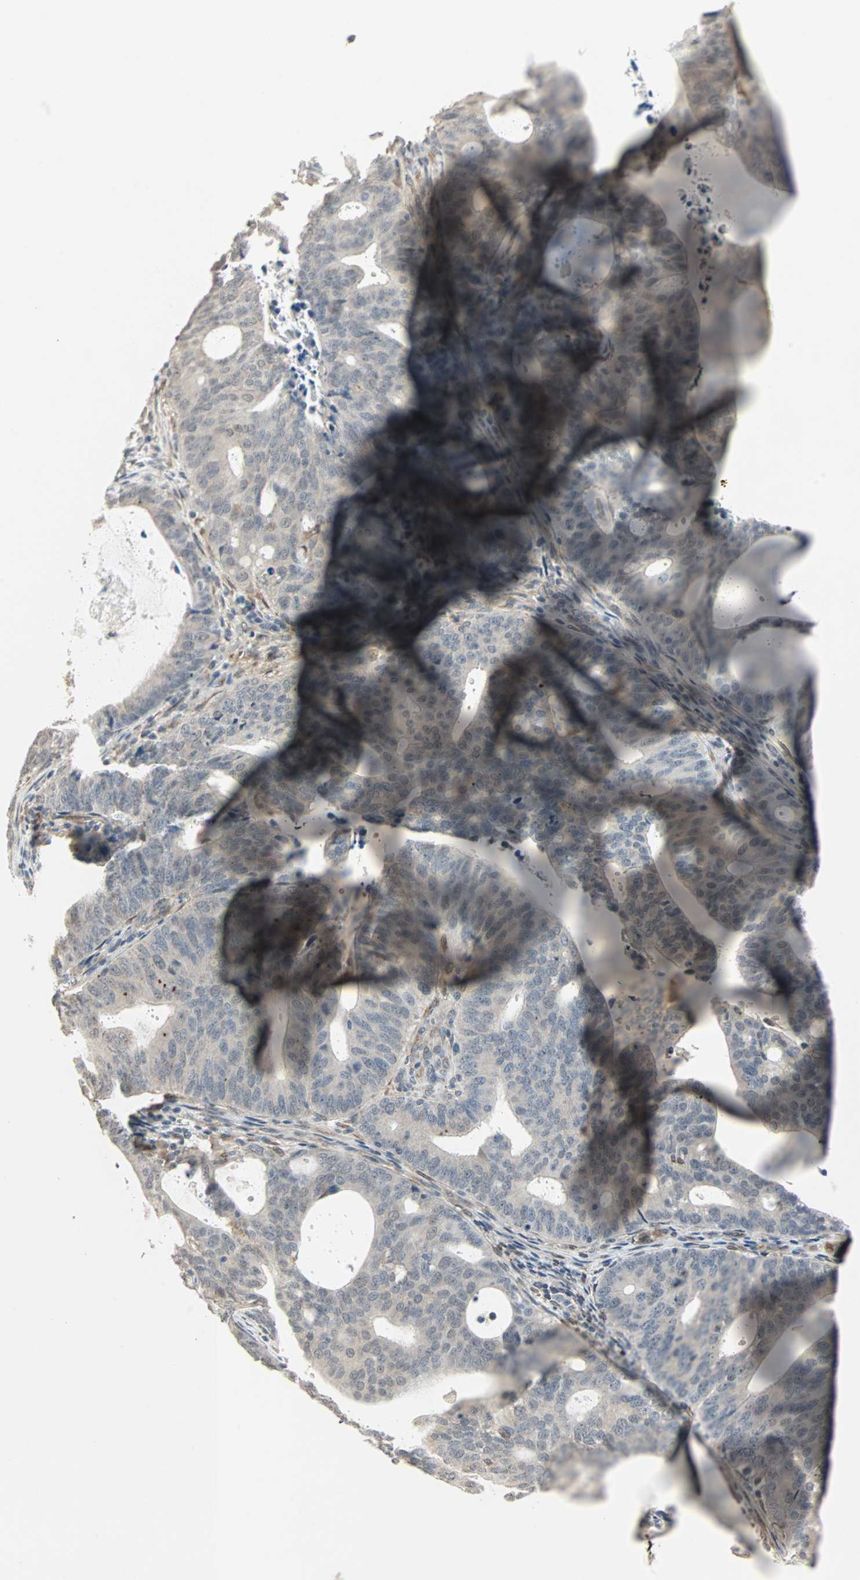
{"staining": {"intensity": "weak", "quantity": "<25%", "location": "cytoplasmic/membranous,nuclear"}, "tissue": "endometrial cancer", "cell_type": "Tumor cells", "image_type": "cancer", "snomed": [{"axis": "morphology", "description": "Adenocarcinoma, NOS"}, {"axis": "topography", "description": "Uterus"}], "caption": "Human endometrial cancer (adenocarcinoma) stained for a protein using IHC exhibits no staining in tumor cells.", "gene": "TRPV4", "patient": {"sex": "female", "age": 83}}